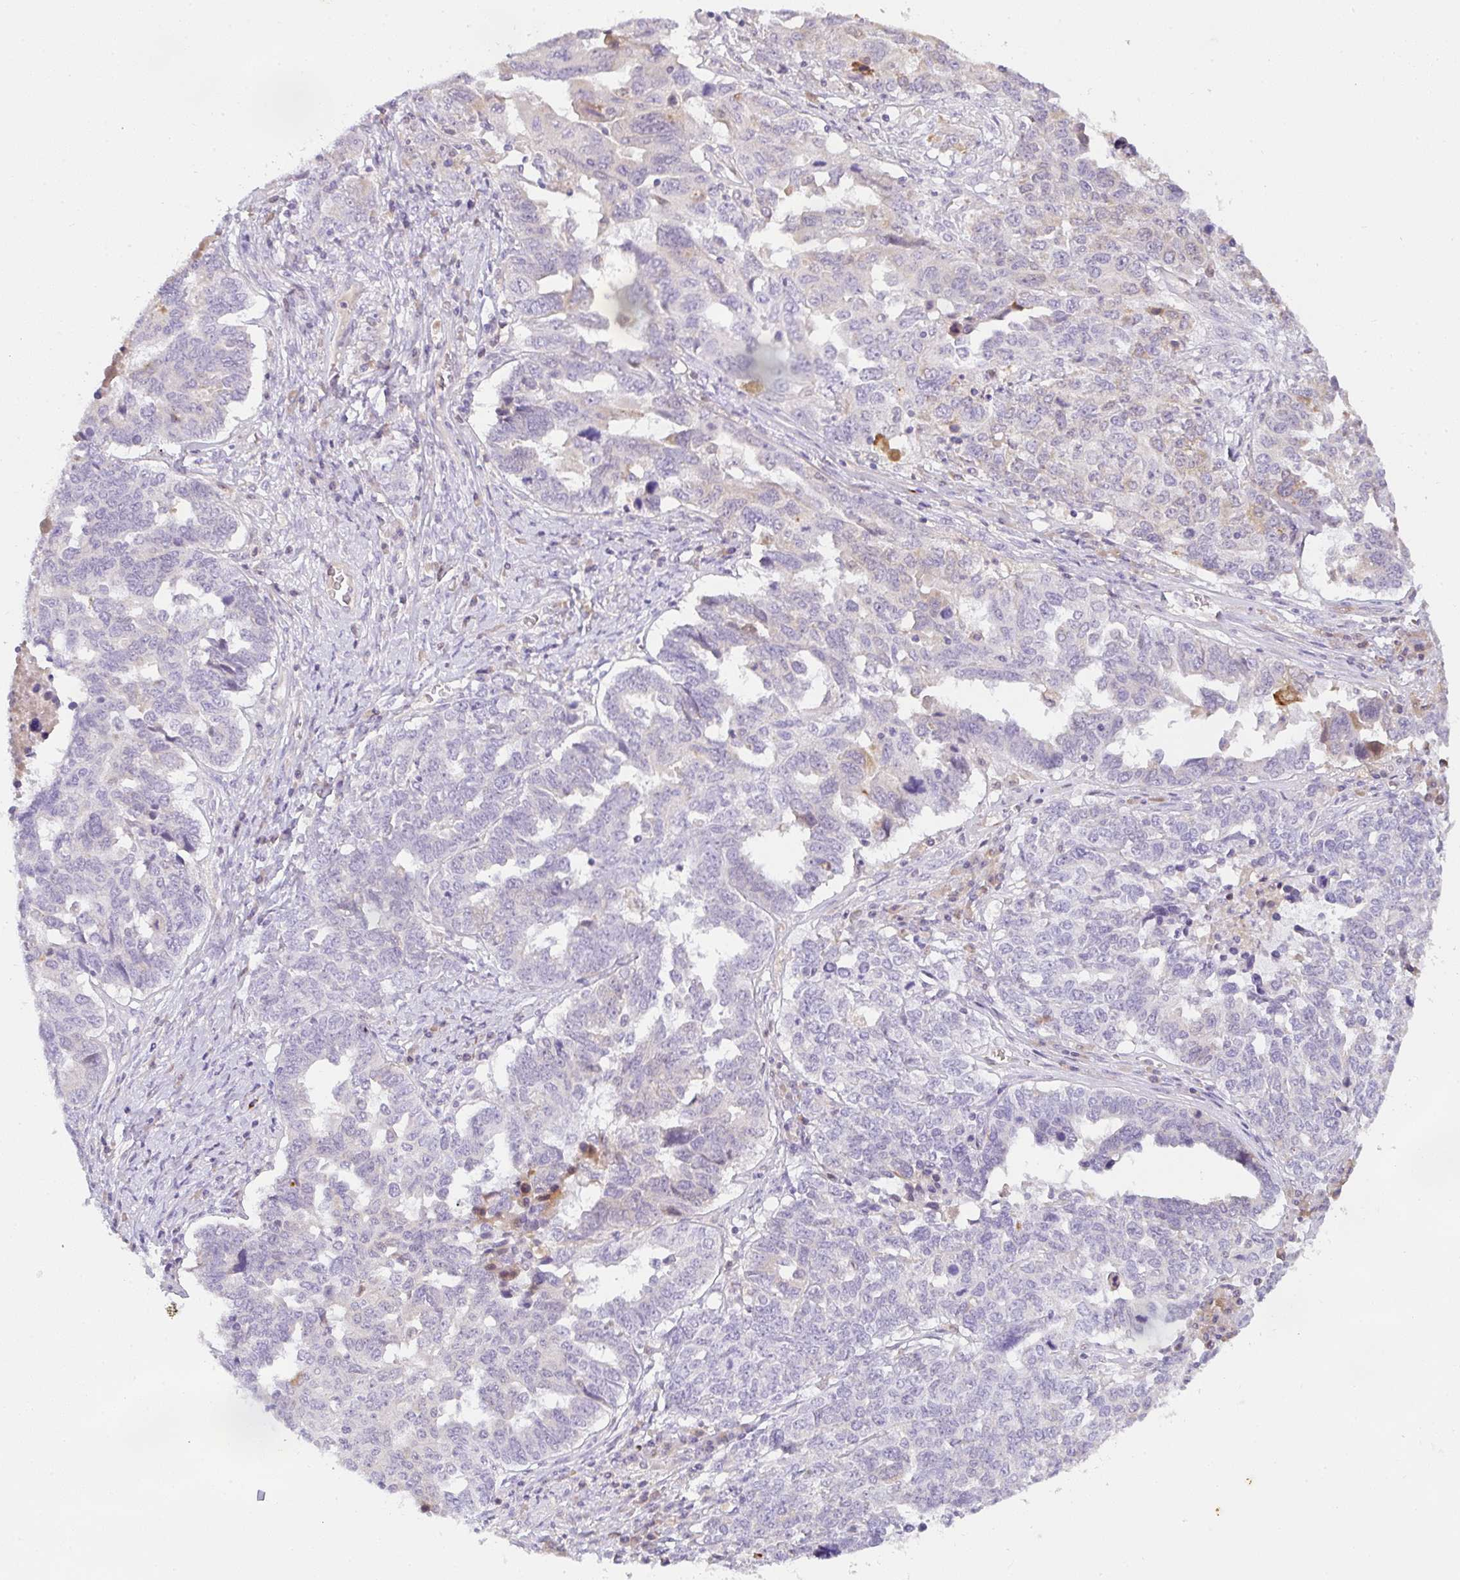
{"staining": {"intensity": "negative", "quantity": "none", "location": "none"}, "tissue": "ovarian cancer", "cell_type": "Tumor cells", "image_type": "cancer", "snomed": [{"axis": "morphology", "description": "Carcinoma, endometroid"}, {"axis": "topography", "description": "Ovary"}], "caption": "Tumor cells show no significant staining in ovarian cancer.", "gene": "COX7B", "patient": {"sex": "female", "age": 62}}